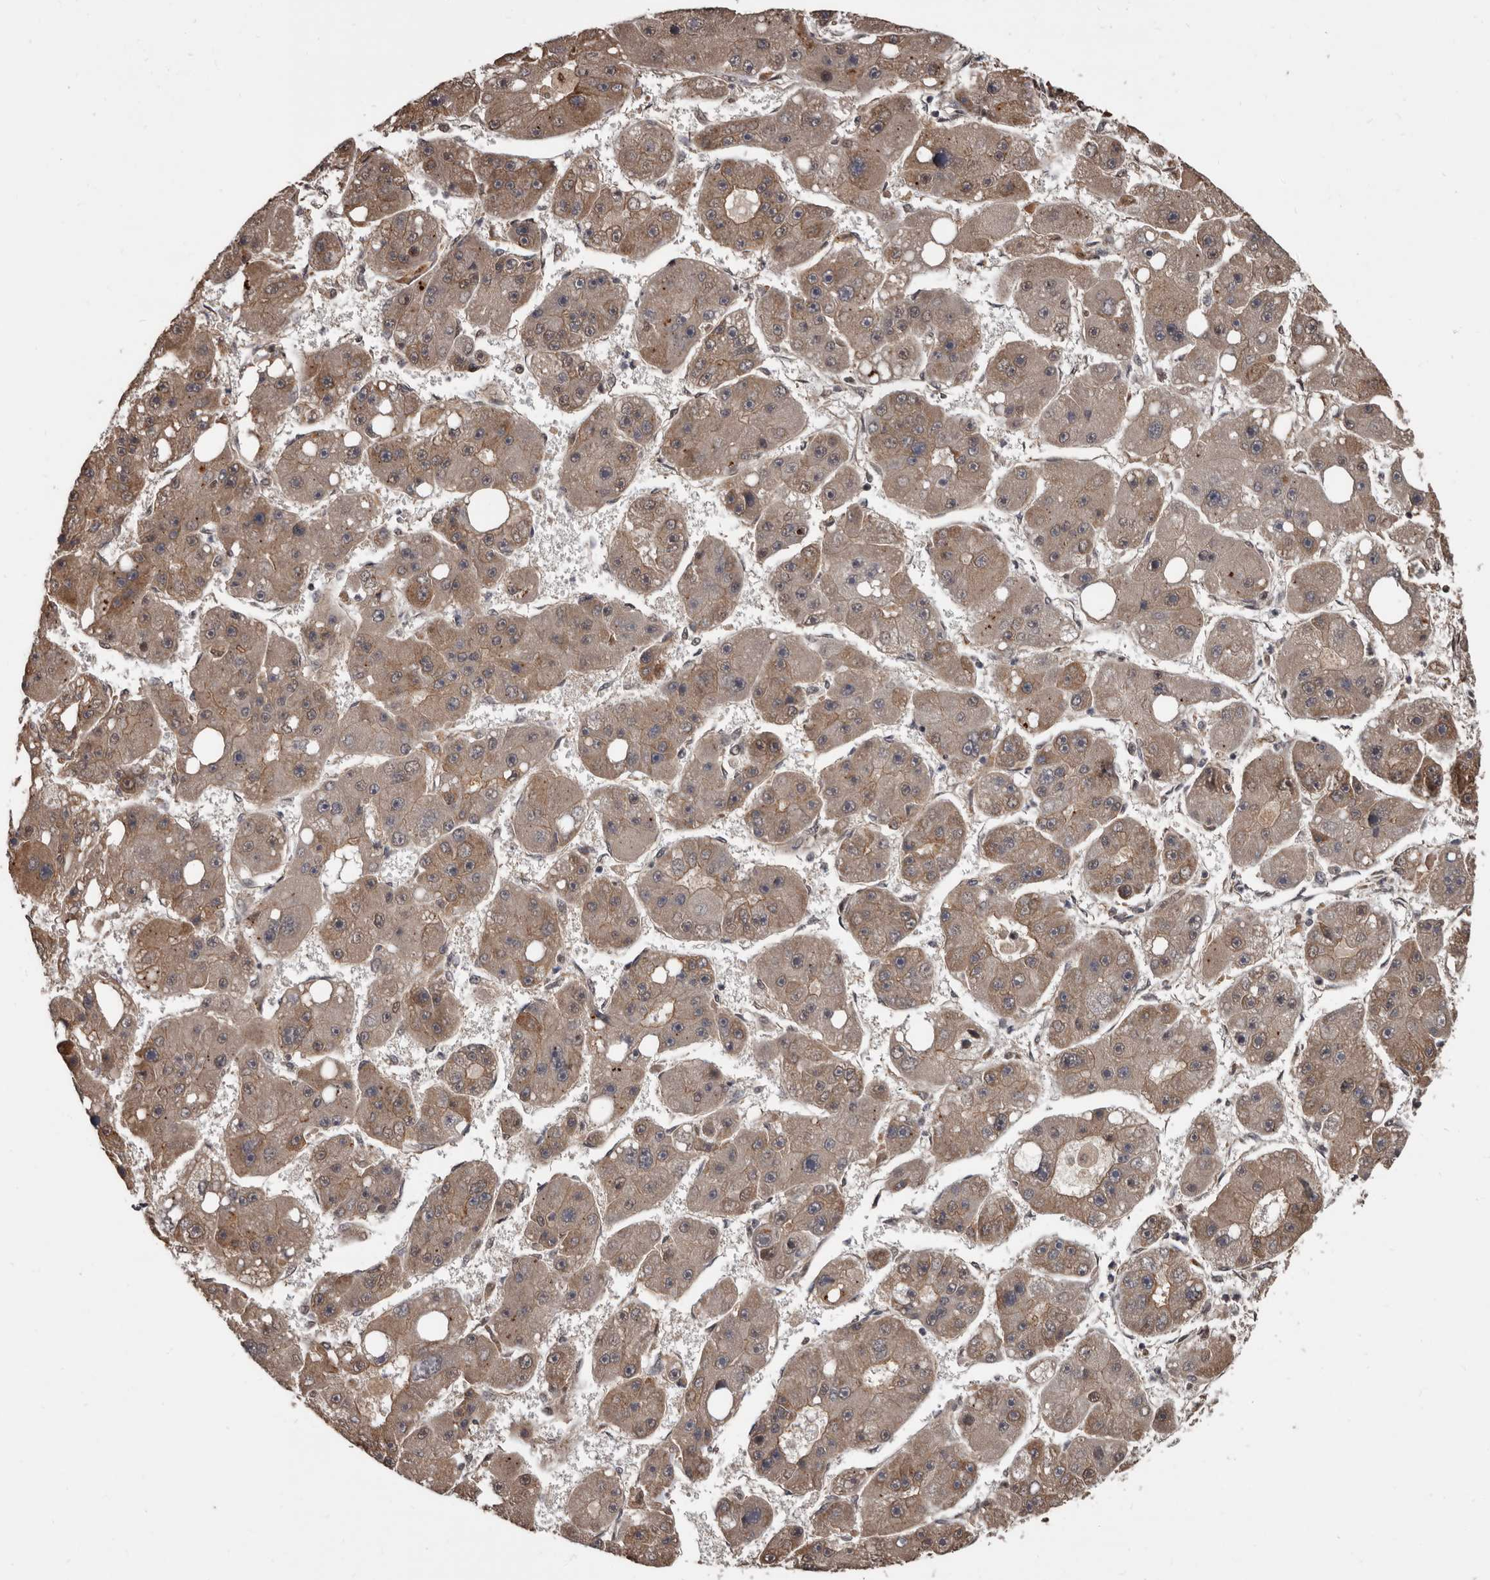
{"staining": {"intensity": "weak", "quantity": ">75%", "location": "cytoplasmic/membranous"}, "tissue": "liver cancer", "cell_type": "Tumor cells", "image_type": "cancer", "snomed": [{"axis": "morphology", "description": "Carcinoma, Hepatocellular, NOS"}, {"axis": "topography", "description": "Liver"}], "caption": "This is an image of IHC staining of liver cancer (hepatocellular carcinoma), which shows weak positivity in the cytoplasmic/membranous of tumor cells.", "gene": "AHR", "patient": {"sex": "female", "age": 61}}